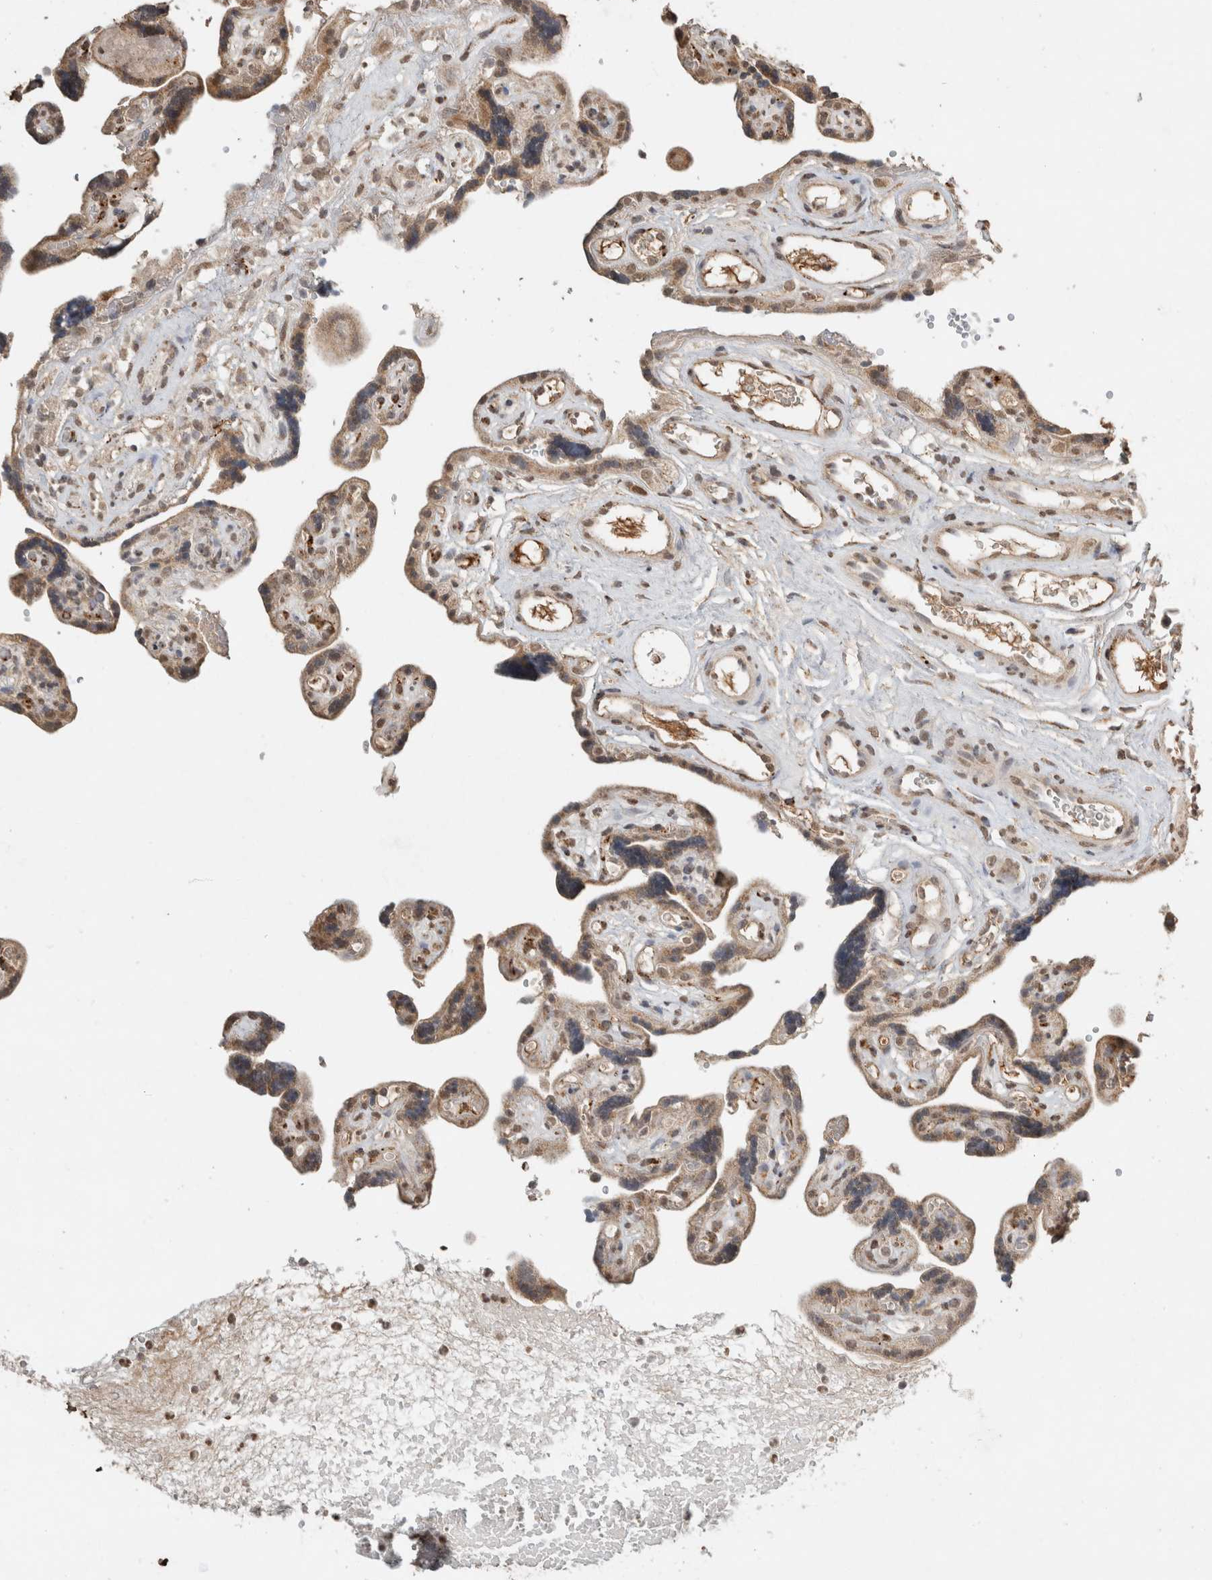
{"staining": {"intensity": "moderate", "quantity": "25%-75%", "location": "cytoplasmic/membranous"}, "tissue": "placenta", "cell_type": "Decidual cells", "image_type": "normal", "snomed": [{"axis": "morphology", "description": "Normal tissue, NOS"}, {"axis": "topography", "description": "Placenta"}], "caption": "Human placenta stained with a brown dye exhibits moderate cytoplasmic/membranous positive staining in about 25%-75% of decidual cells.", "gene": "FAM3A", "patient": {"sex": "female", "age": 30}}